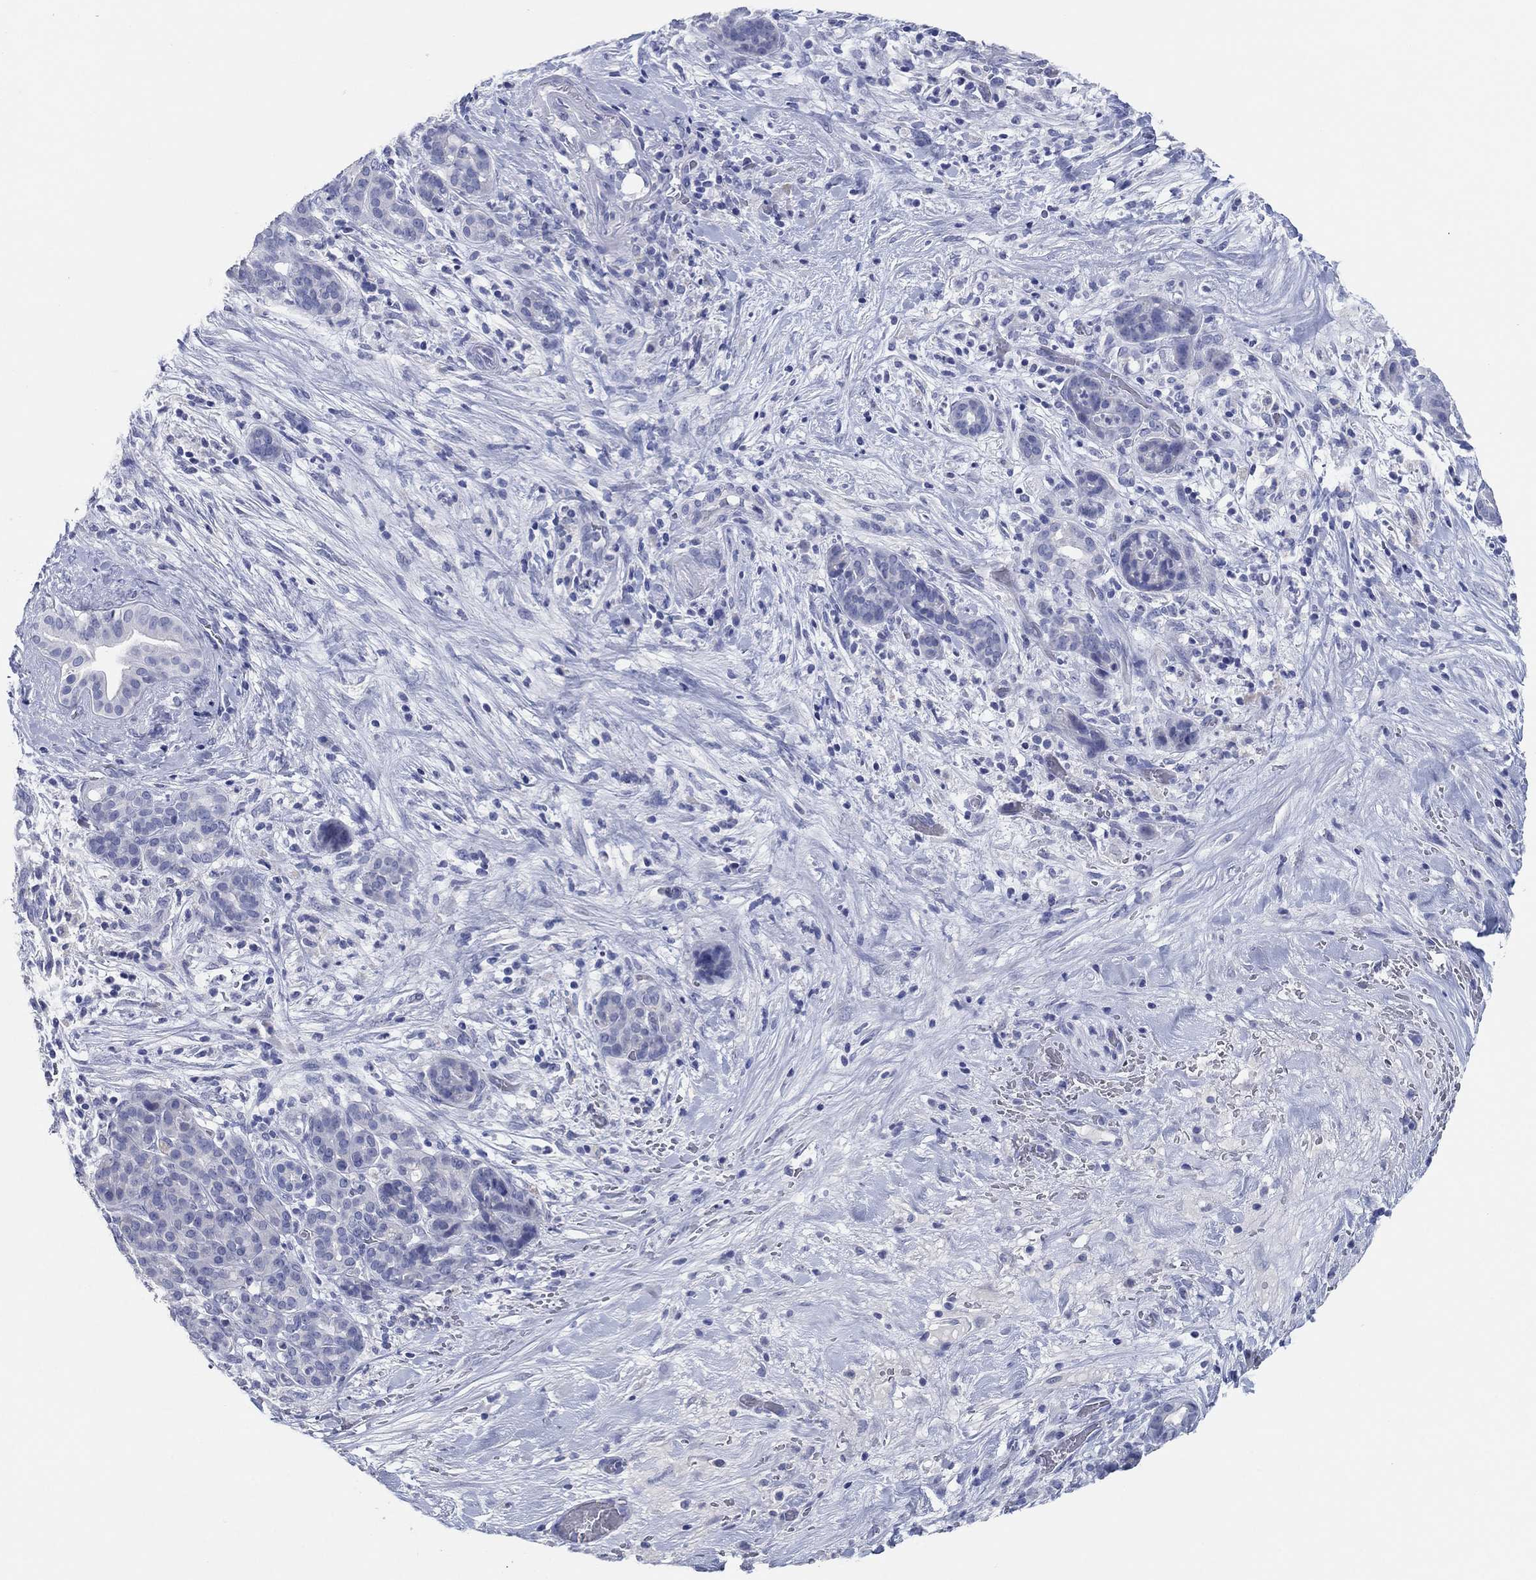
{"staining": {"intensity": "negative", "quantity": "none", "location": "none"}, "tissue": "pancreatic cancer", "cell_type": "Tumor cells", "image_type": "cancer", "snomed": [{"axis": "morphology", "description": "Adenocarcinoma, NOS"}, {"axis": "topography", "description": "Pancreas"}], "caption": "Human pancreatic cancer stained for a protein using immunohistochemistry (IHC) exhibits no staining in tumor cells.", "gene": "POU5F1", "patient": {"sex": "male", "age": 44}}